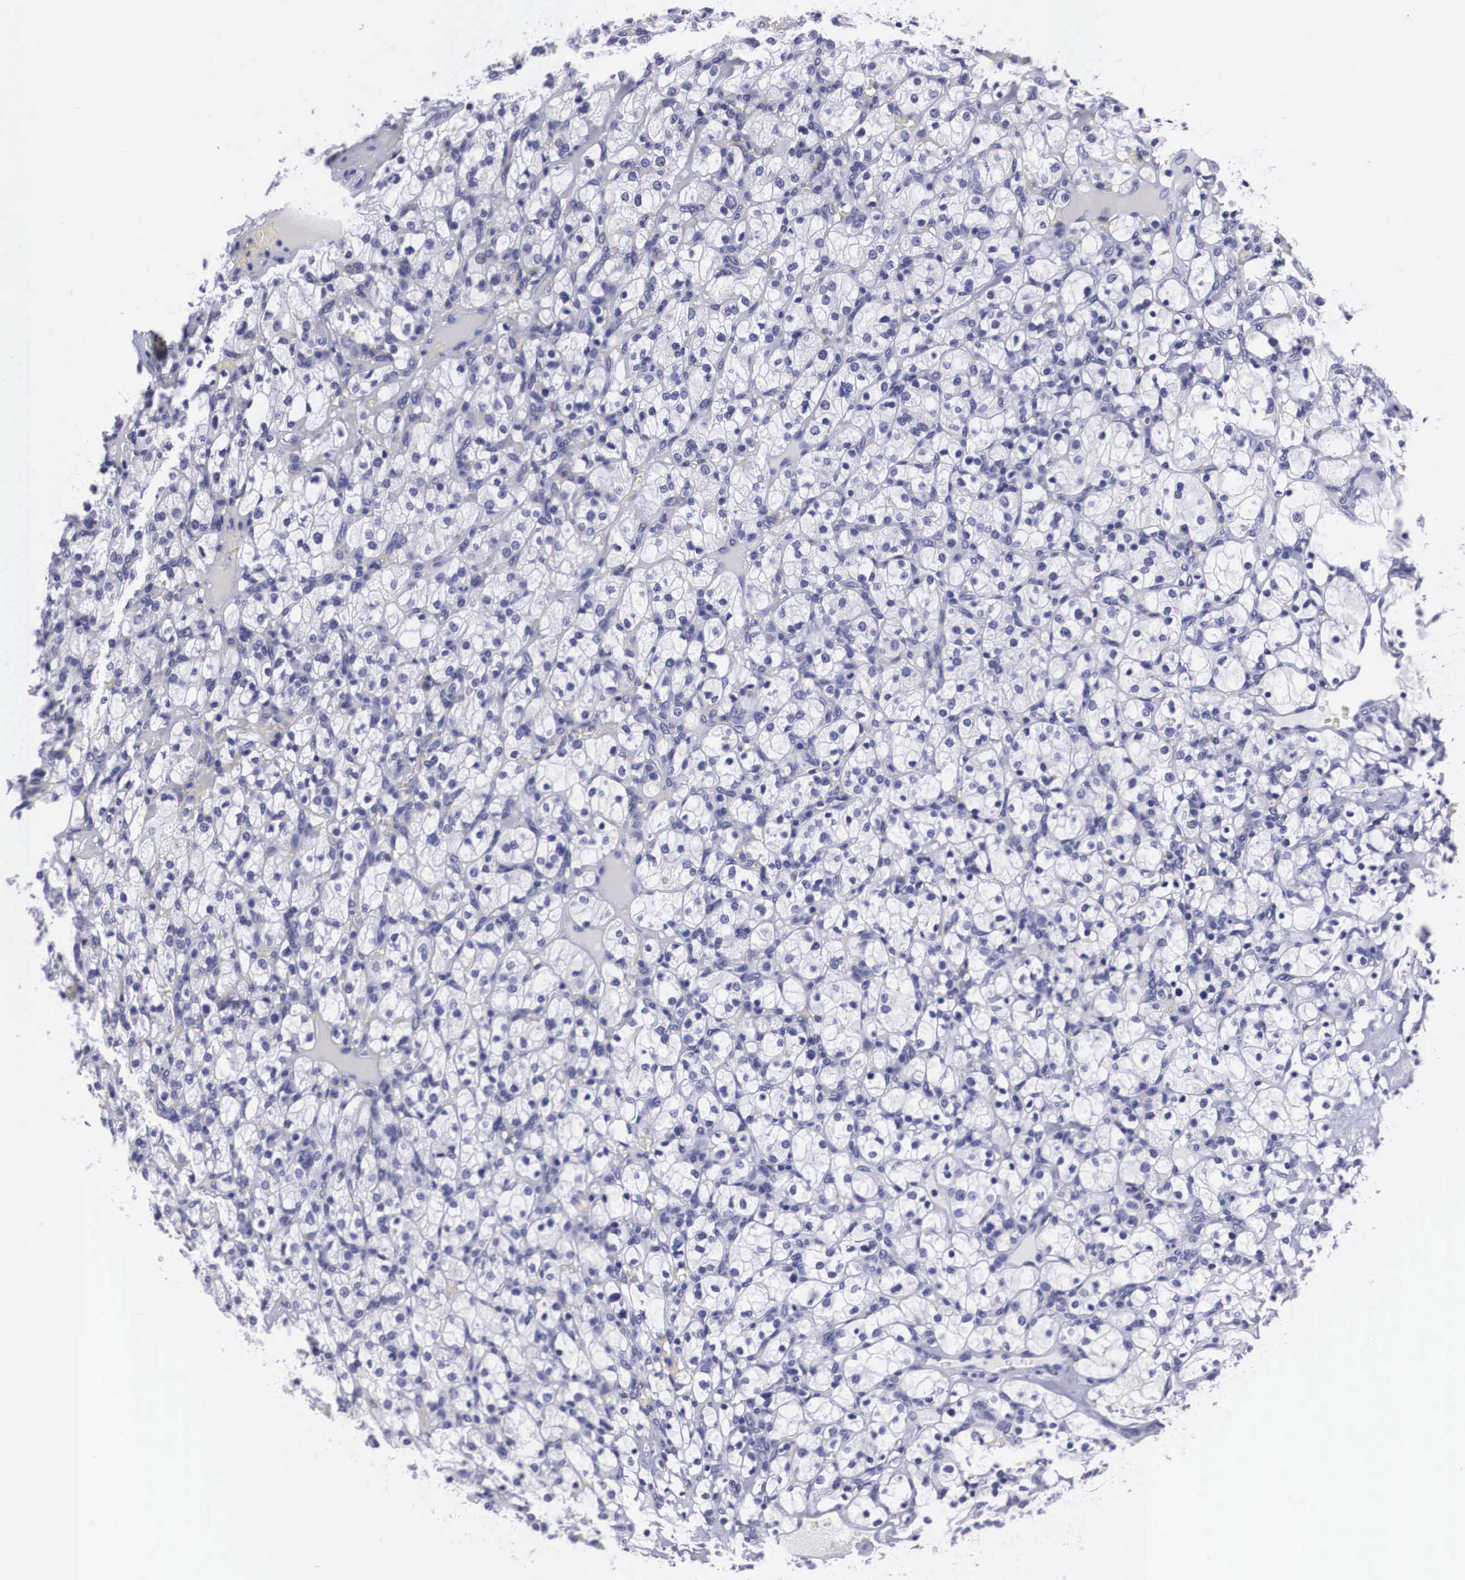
{"staining": {"intensity": "negative", "quantity": "none", "location": "none"}, "tissue": "renal cancer", "cell_type": "Tumor cells", "image_type": "cancer", "snomed": [{"axis": "morphology", "description": "Adenocarcinoma, NOS"}, {"axis": "topography", "description": "Kidney"}], "caption": "High power microscopy image of an immunohistochemistry (IHC) histopathology image of renal adenocarcinoma, revealing no significant staining in tumor cells.", "gene": "C22orf31", "patient": {"sex": "female", "age": 83}}